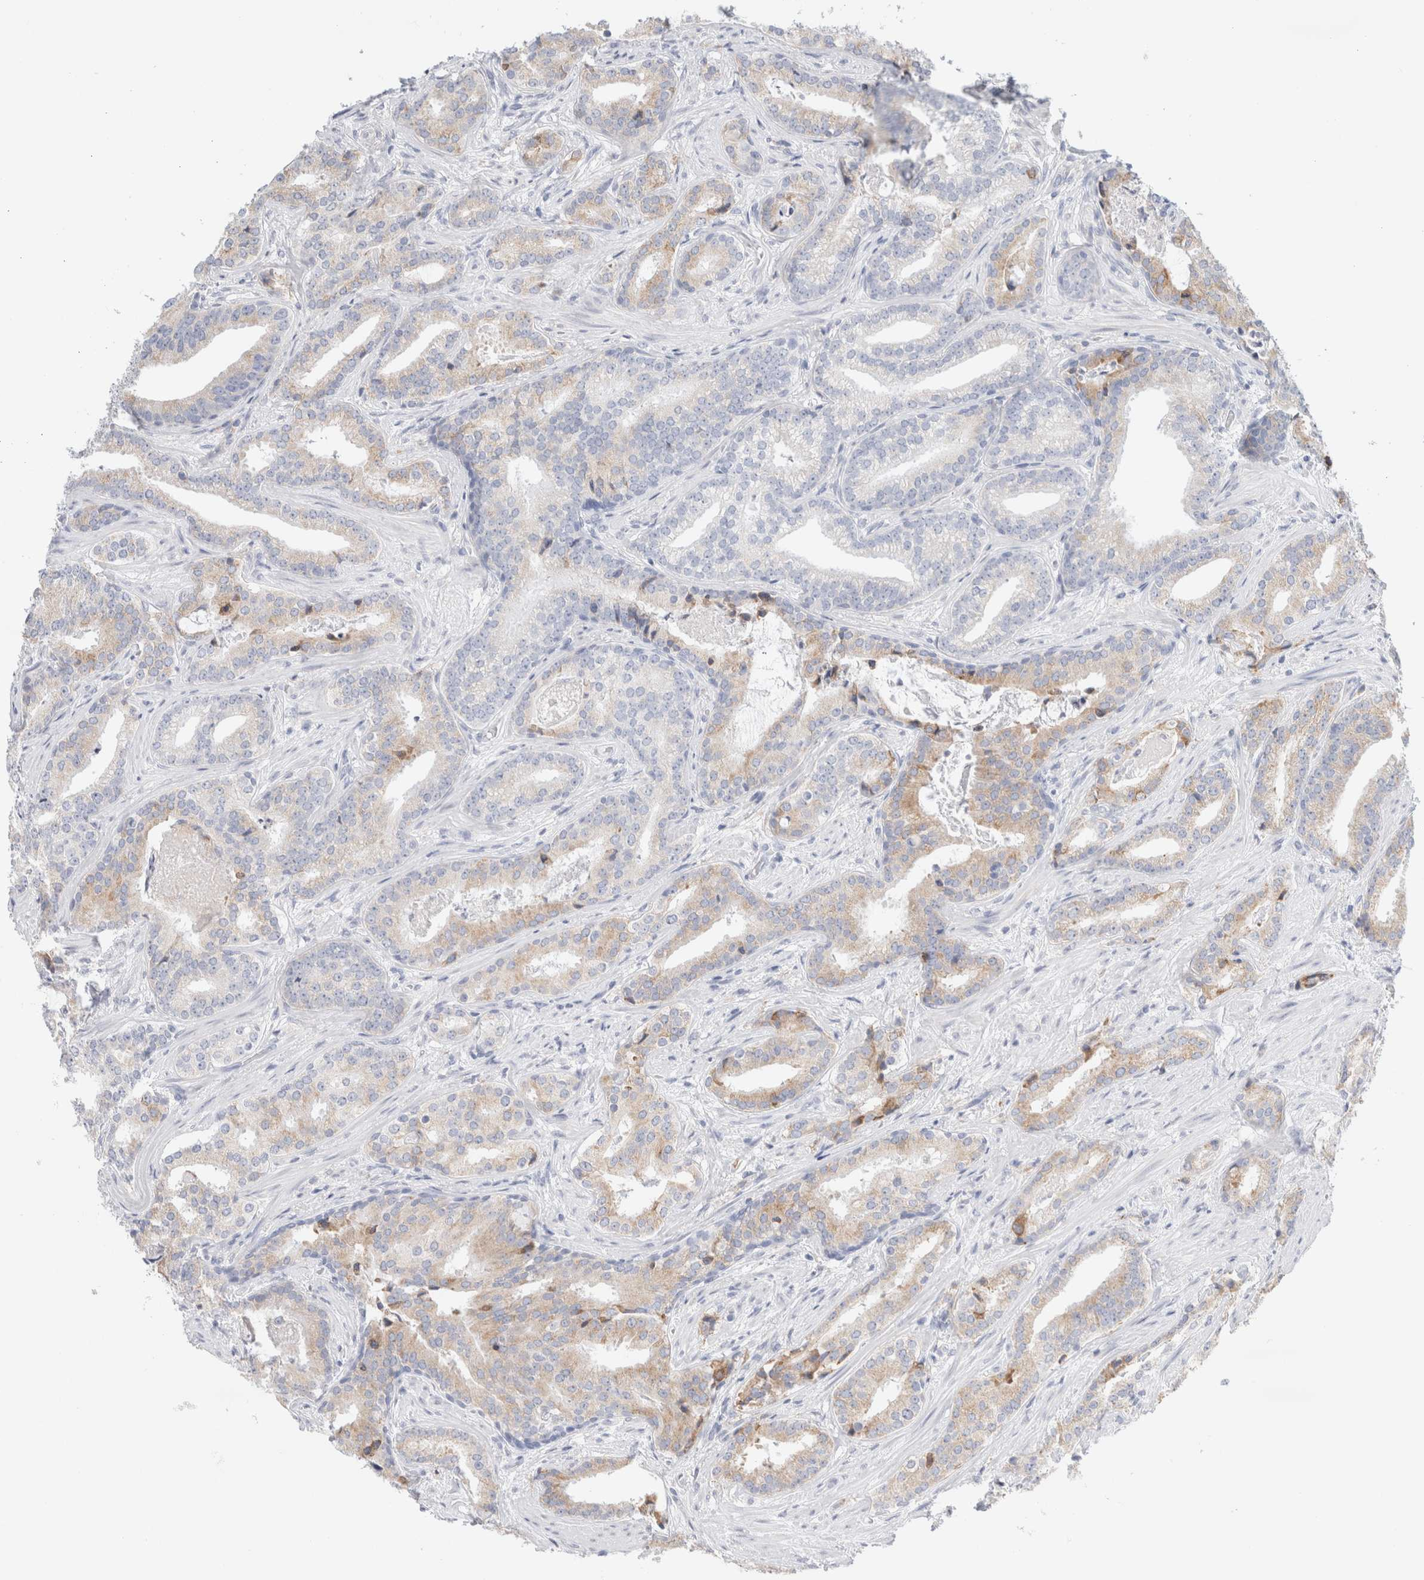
{"staining": {"intensity": "weak", "quantity": ">75%", "location": "cytoplasmic/membranous"}, "tissue": "prostate cancer", "cell_type": "Tumor cells", "image_type": "cancer", "snomed": [{"axis": "morphology", "description": "Adenocarcinoma, Low grade"}, {"axis": "topography", "description": "Prostate"}], "caption": "Human prostate cancer (adenocarcinoma (low-grade)) stained with a brown dye exhibits weak cytoplasmic/membranous positive positivity in about >75% of tumor cells.", "gene": "CSK", "patient": {"sex": "male", "age": 67}}